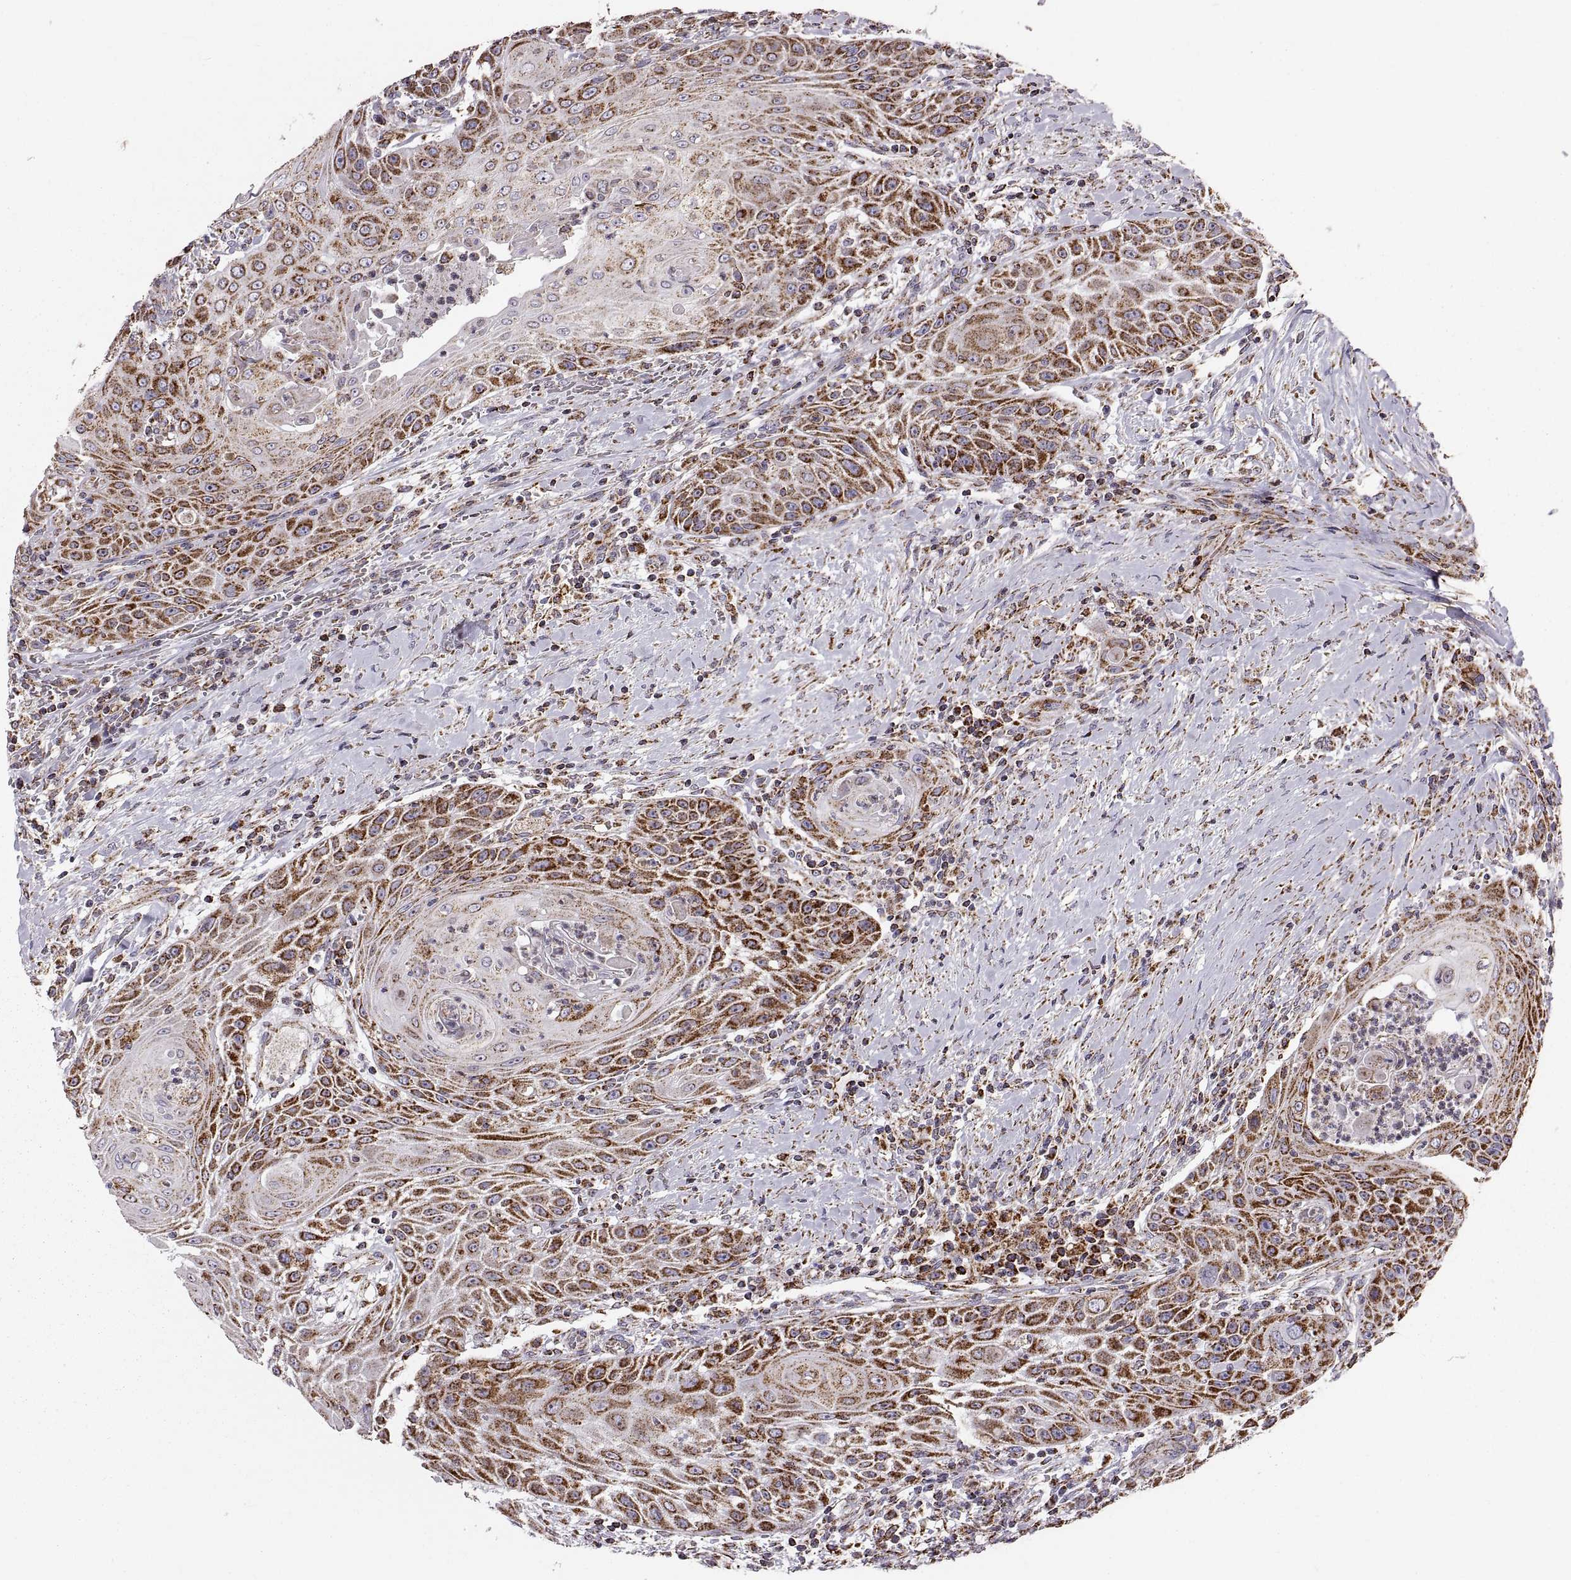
{"staining": {"intensity": "strong", "quantity": ">75%", "location": "cytoplasmic/membranous"}, "tissue": "head and neck cancer", "cell_type": "Tumor cells", "image_type": "cancer", "snomed": [{"axis": "morphology", "description": "Squamous cell carcinoma, NOS"}, {"axis": "topography", "description": "Head-Neck"}], "caption": "Immunohistochemical staining of human head and neck squamous cell carcinoma exhibits high levels of strong cytoplasmic/membranous staining in approximately >75% of tumor cells.", "gene": "ARSD", "patient": {"sex": "male", "age": 69}}